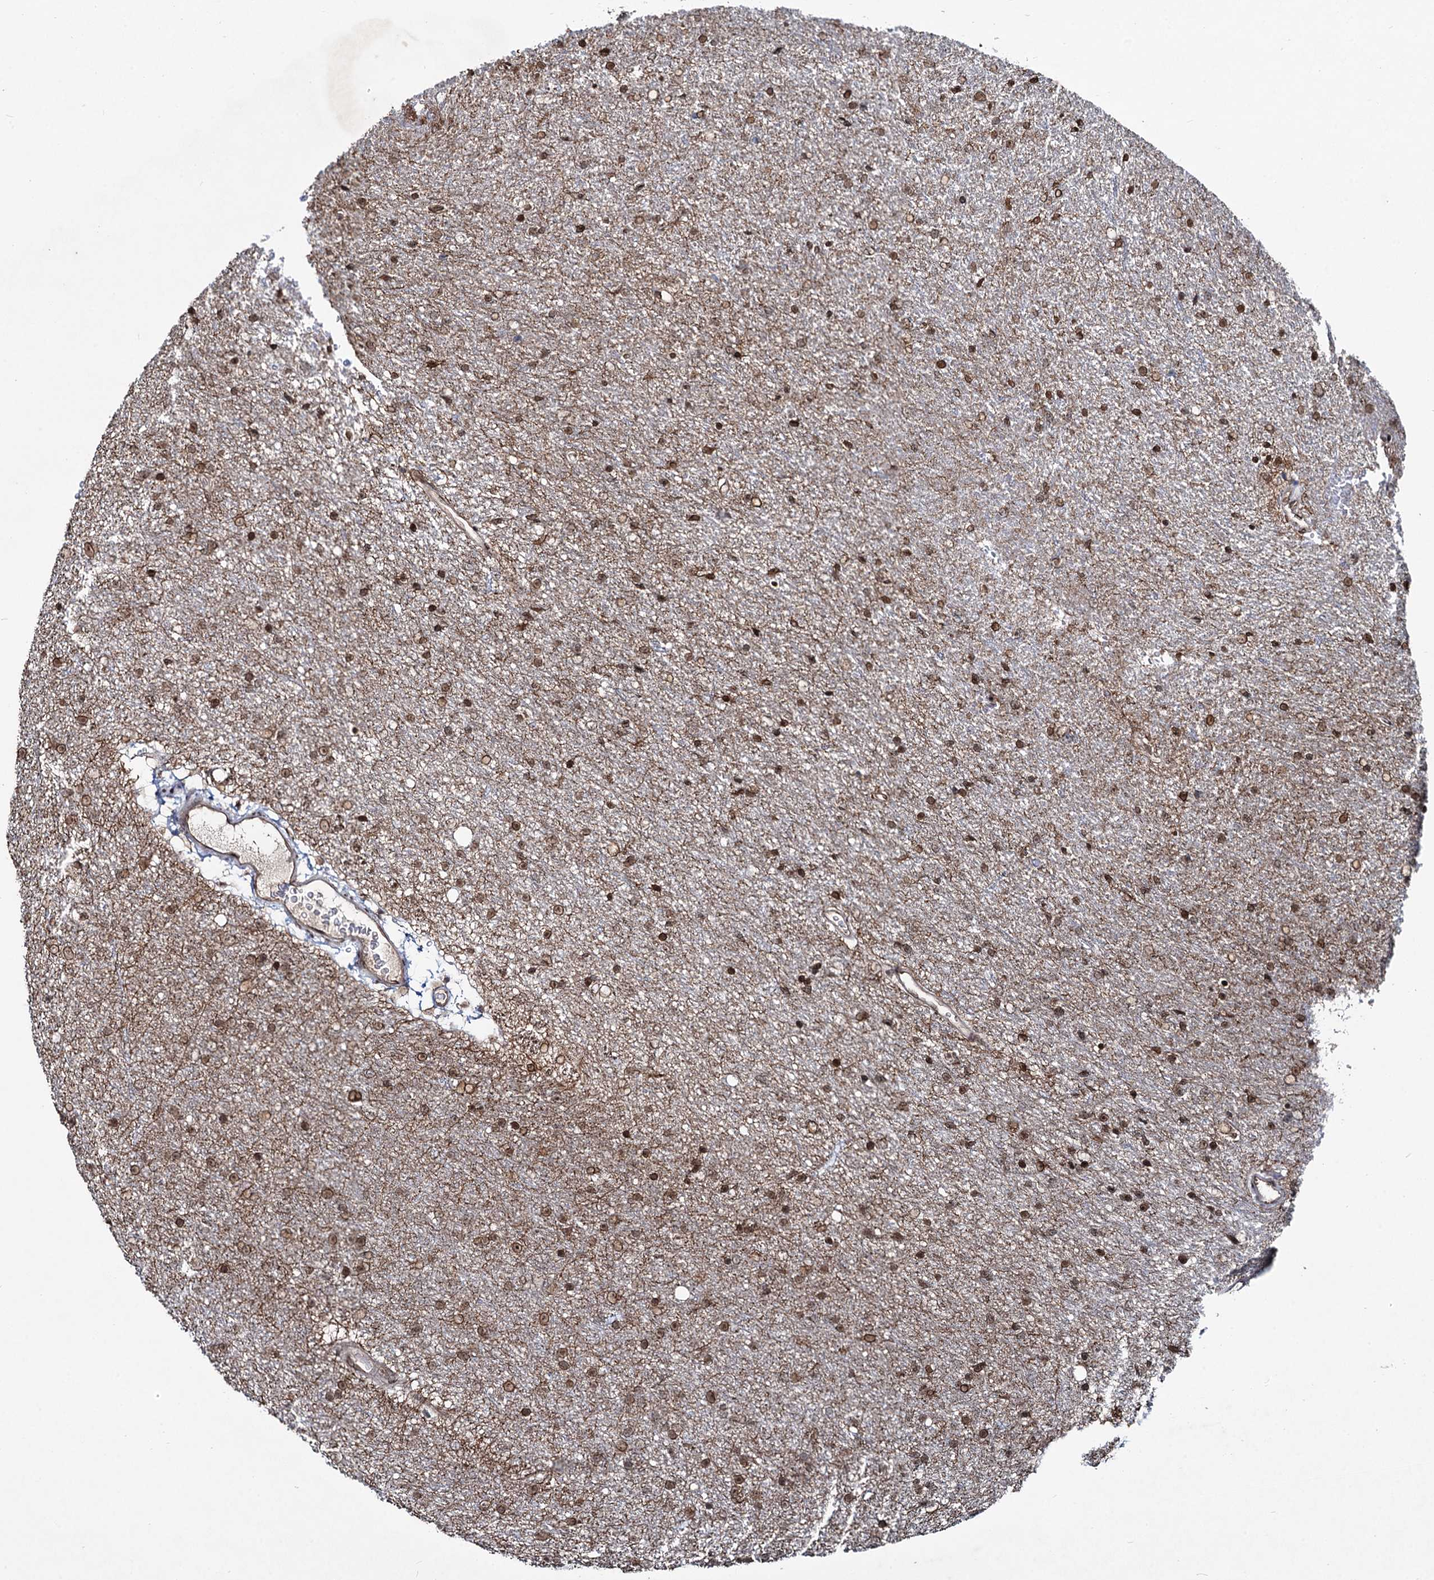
{"staining": {"intensity": "moderate", "quantity": ">75%", "location": "cytoplasmic/membranous,nuclear"}, "tissue": "glioma", "cell_type": "Tumor cells", "image_type": "cancer", "snomed": [{"axis": "morphology", "description": "Glioma, malignant, Low grade"}, {"axis": "topography", "description": "Cerebral cortex"}], "caption": "High-power microscopy captured an immunohistochemistry (IHC) photomicrograph of glioma, revealing moderate cytoplasmic/membranous and nuclear positivity in about >75% of tumor cells.", "gene": "RNF6", "patient": {"sex": "female", "age": 39}}